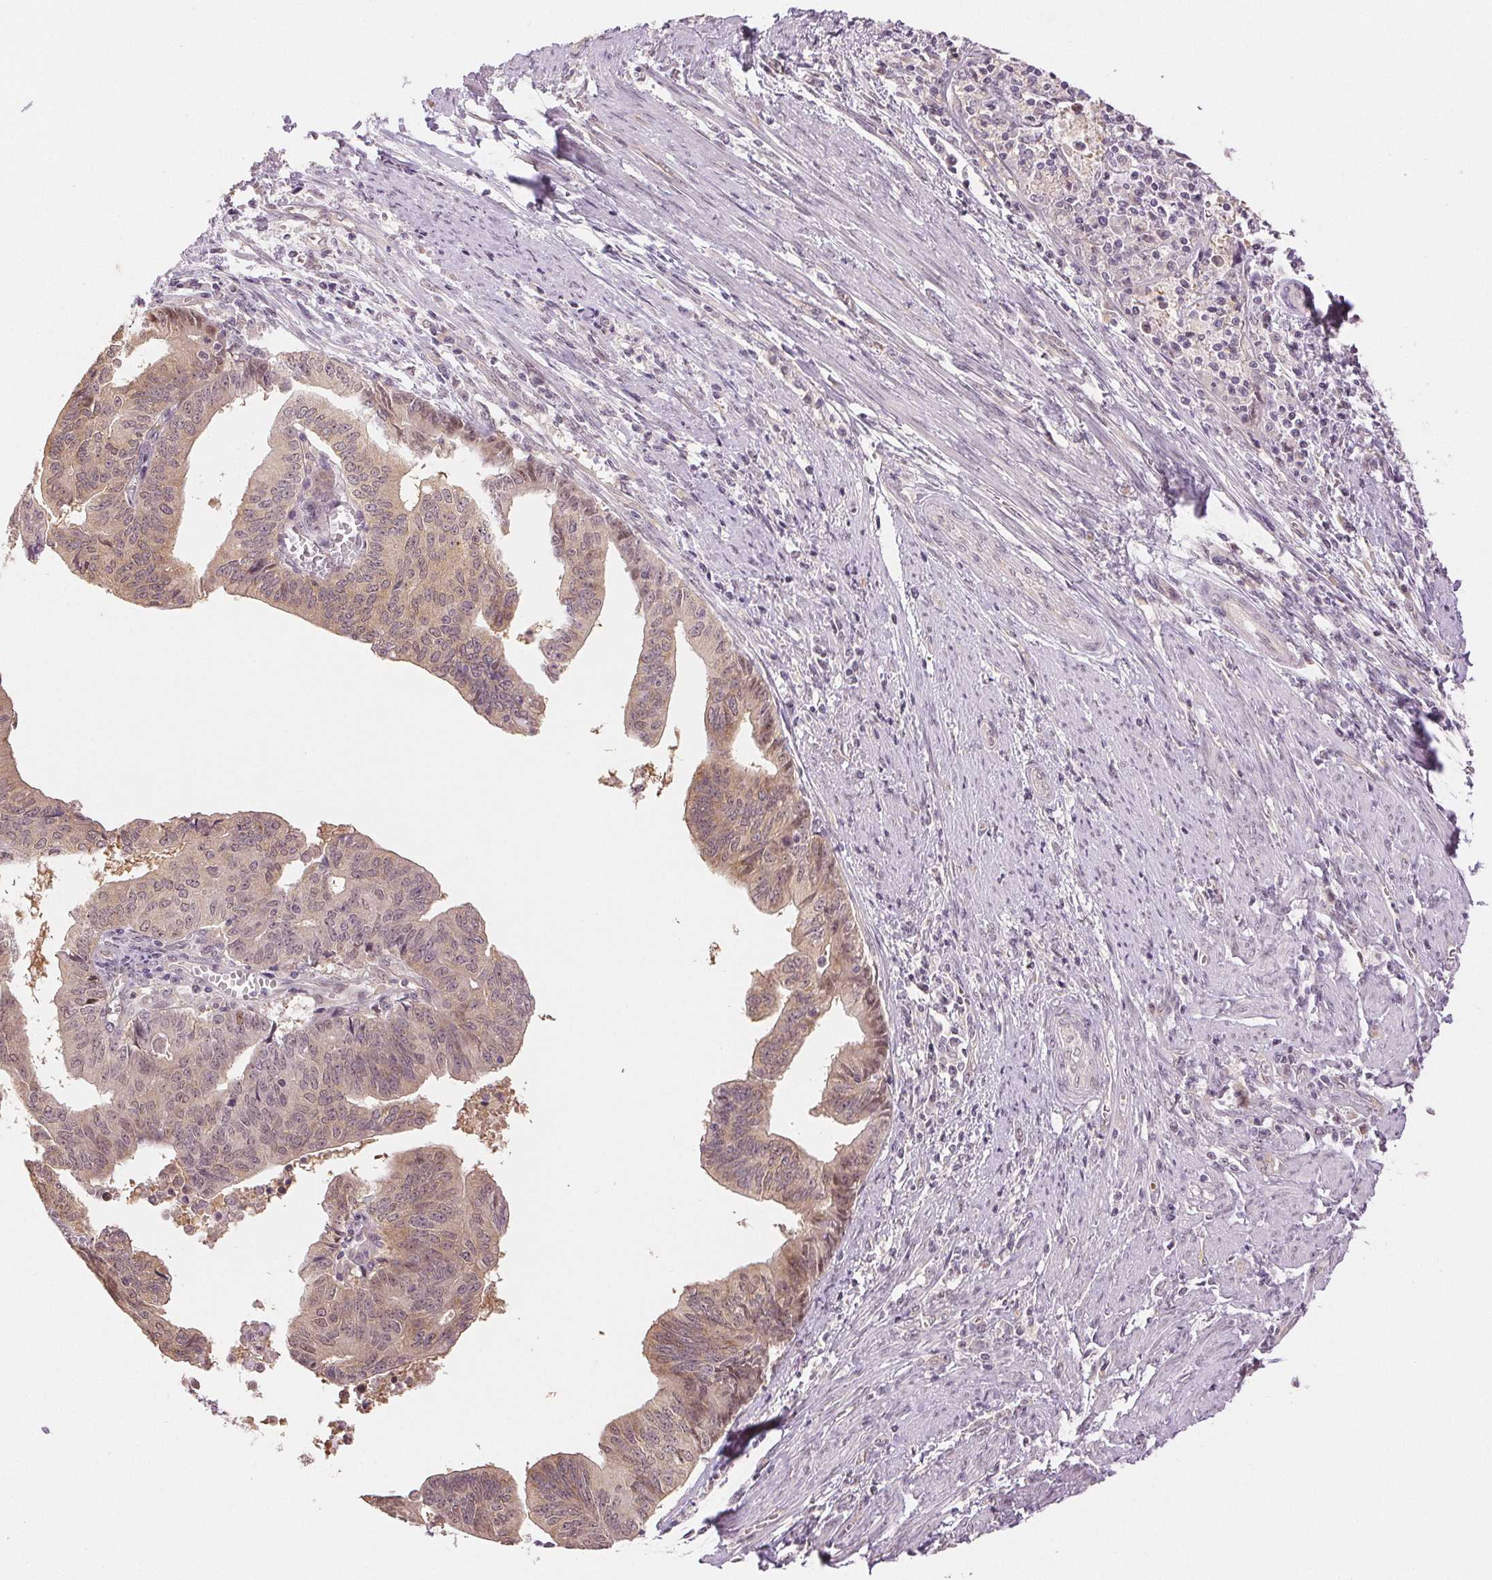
{"staining": {"intensity": "weak", "quantity": "25%-75%", "location": "cytoplasmic/membranous,nuclear"}, "tissue": "endometrial cancer", "cell_type": "Tumor cells", "image_type": "cancer", "snomed": [{"axis": "morphology", "description": "Adenocarcinoma, NOS"}, {"axis": "topography", "description": "Endometrium"}], "caption": "Immunohistochemical staining of human endometrial cancer (adenocarcinoma) exhibits low levels of weak cytoplasmic/membranous and nuclear protein expression in about 25%-75% of tumor cells.", "gene": "PLCB1", "patient": {"sex": "female", "age": 65}}